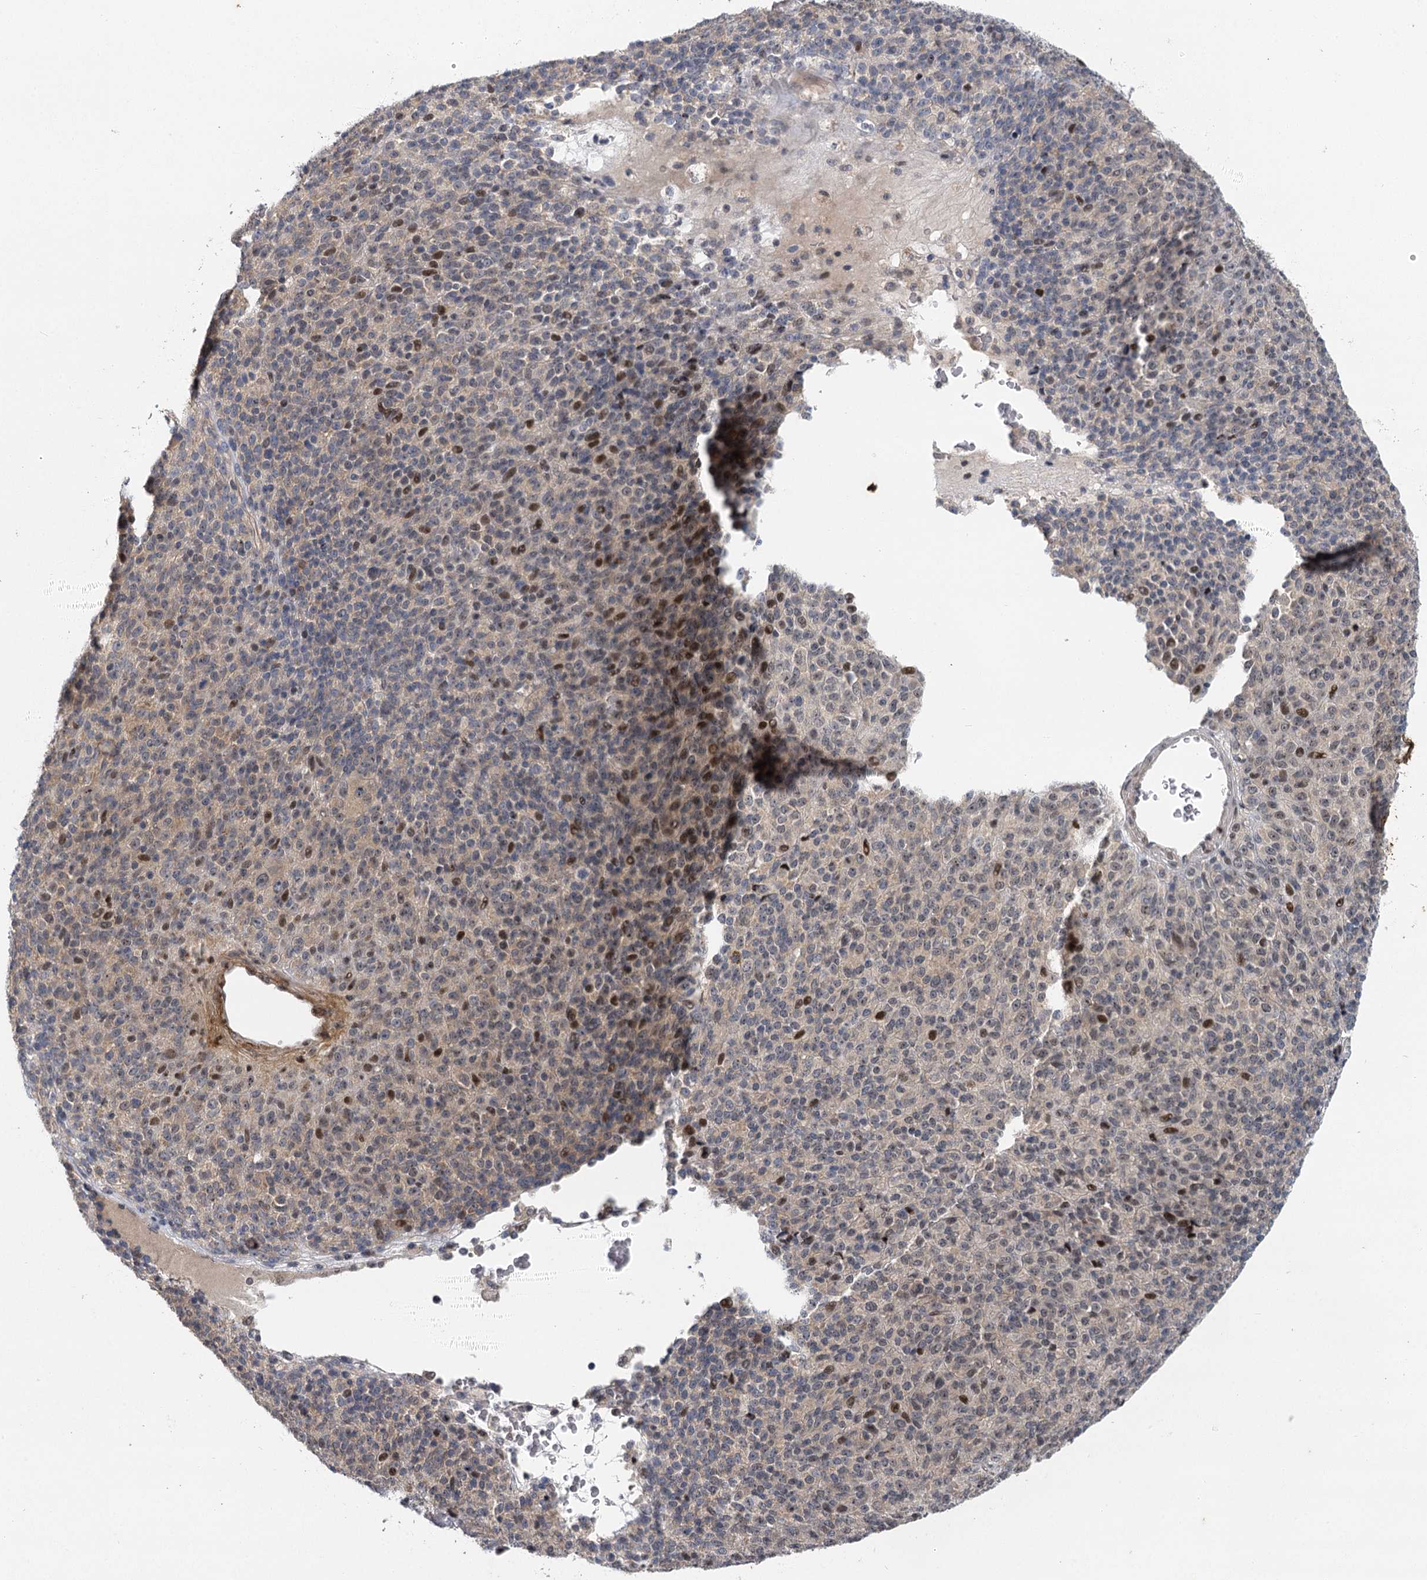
{"staining": {"intensity": "moderate", "quantity": "<25%", "location": "nuclear"}, "tissue": "melanoma", "cell_type": "Tumor cells", "image_type": "cancer", "snomed": [{"axis": "morphology", "description": "Malignant melanoma, Metastatic site"}, {"axis": "topography", "description": "Brain"}], "caption": "This histopathology image shows immunohistochemistry (IHC) staining of melanoma, with low moderate nuclear staining in approximately <25% of tumor cells.", "gene": "IL11RA", "patient": {"sex": "female", "age": 56}}